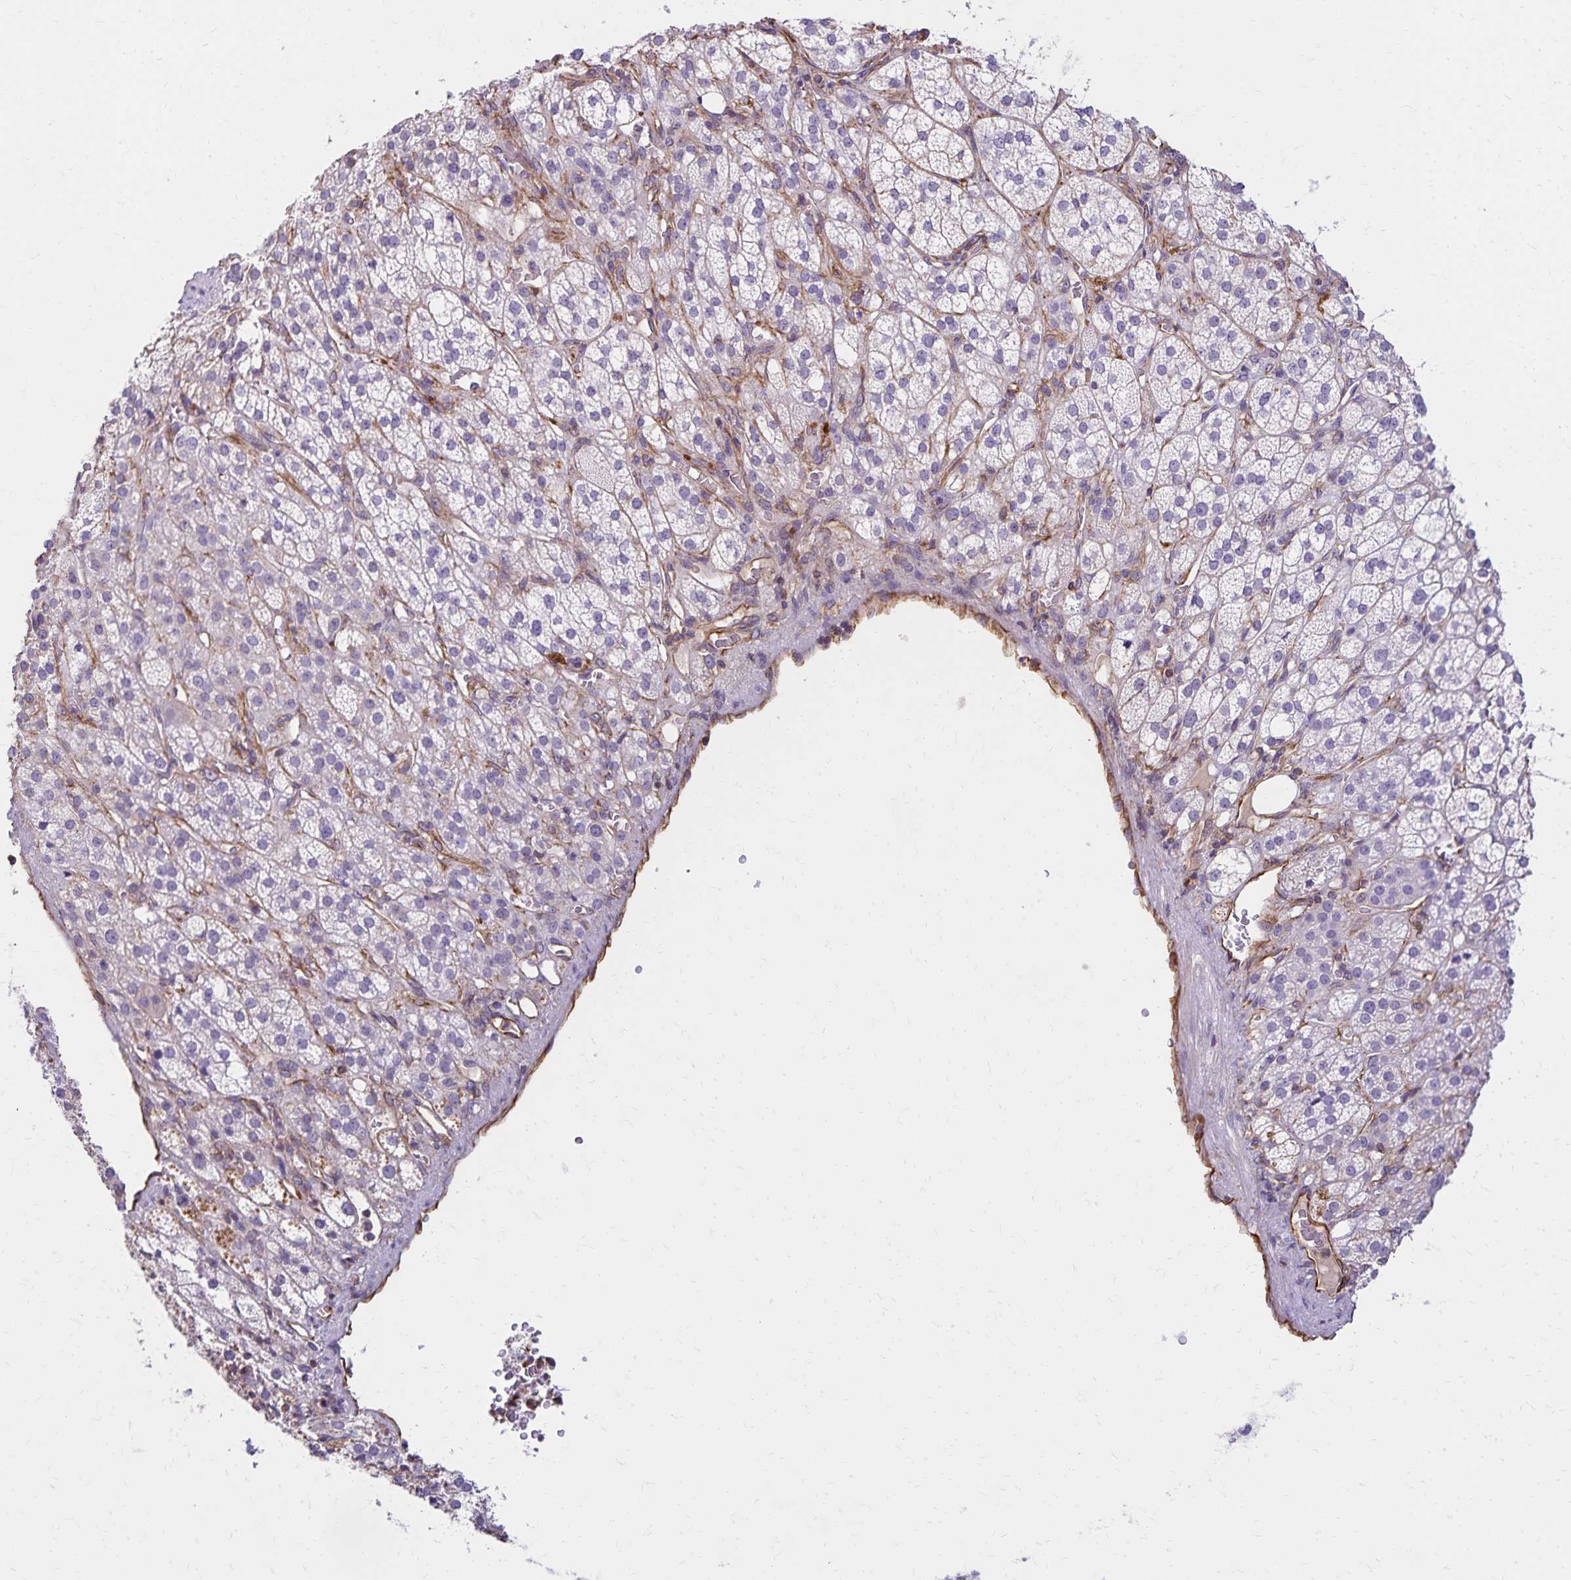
{"staining": {"intensity": "moderate", "quantity": "<25%", "location": "cytoplasmic/membranous"}, "tissue": "adrenal gland", "cell_type": "Glandular cells", "image_type": "normal", "snomed": [{"axis": "morphology", "description": "Normal tissue, NOS"}, {"axis": "topography", "description": "Adrenal gland"}], "caption": "This is a micrograph of immunohistochemistry staining of unremarkable adrenal gland, which shows moderate expression in the cytoplasmic/membranous of glandular cells.", "gene": "TRPV6", "patient": {"sex": "female", "age": 60}}